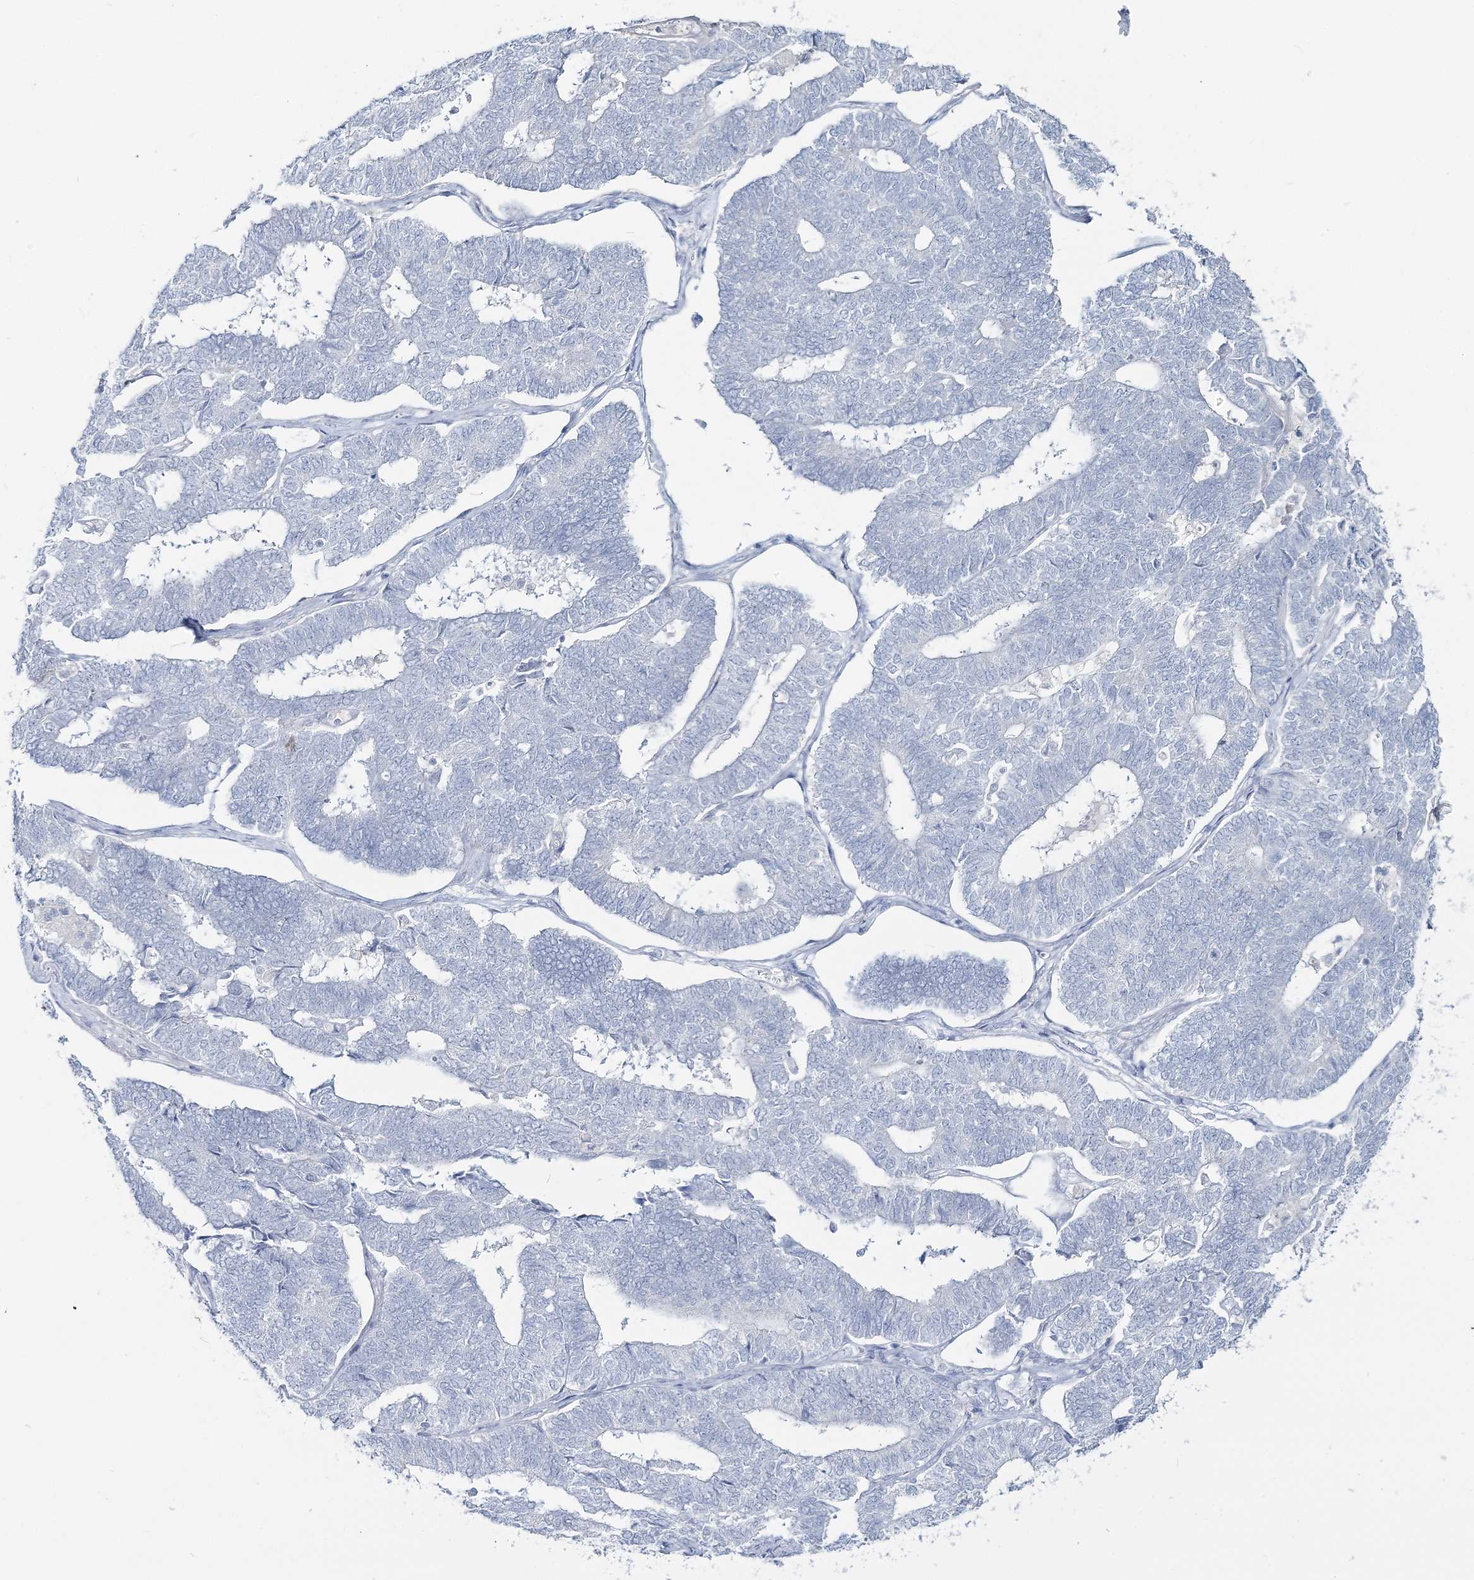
{"staining": {"intensity": "negative", "quantity": "none", "location": "none"}, "tissue": "endometrial cancer", "cell_type": "Tumor cells", "image_type": "cancer", "snomed": [{"axis": "morphology", "description": "Adenocarcinoma, NOS"}, {"axis": "topography", "description": "Endometrium"}], "caption": "Human endometrial adenocarcinoma stained for a protein using IHC reveals no positivity in tumor cells.", "gene": "CYP3A4", "patient": {"sex": "female", "age": 70}}